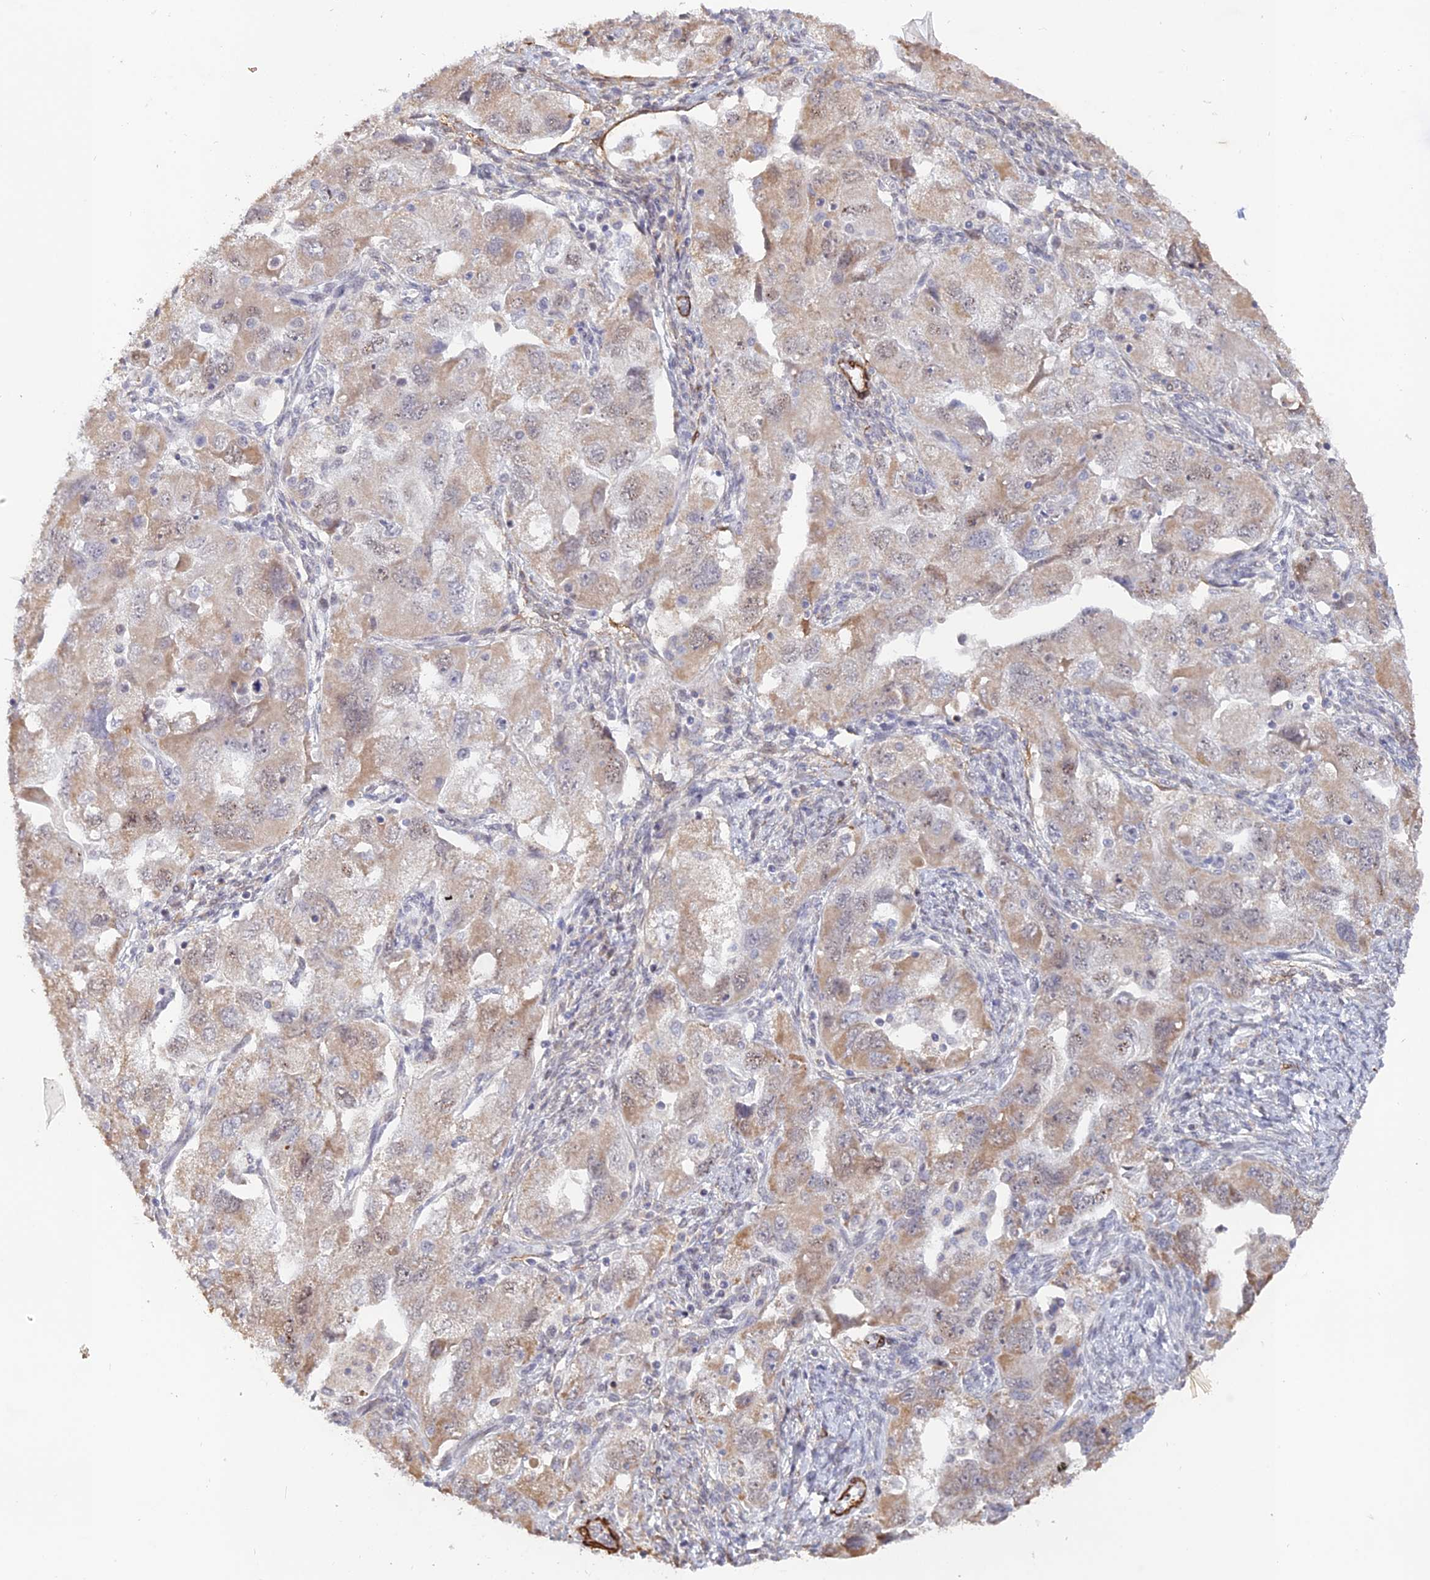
{"staining": {"intensity": "weak", "quantity": "25%-75%", "location": "cytoplasmic/membranous"}, "tissue": "ovarian cancer", "cell_type": "Tumor cells", "image_type": "cancer", "snomed": [{"axis": "morphology", "description": "Carcinoma, NOS"}, {"axis": "morphology", "description": "Cystadenocarcinoma, serous, NOS"}, {"axis": "topography", "description": "Ovary"}], "caption": "The photomicrograph shows immunohistochemical staining of serous cystadenocarcinoma (ovarian). There is weak cytoplasmic/membranous staining is present in about 25%-75% of tumor cells. (brown staining indicates protein expression, while blue staining denotes nuclei).", "gene": "CCDC154", "patient": {"sex": "female", "age": 69}}